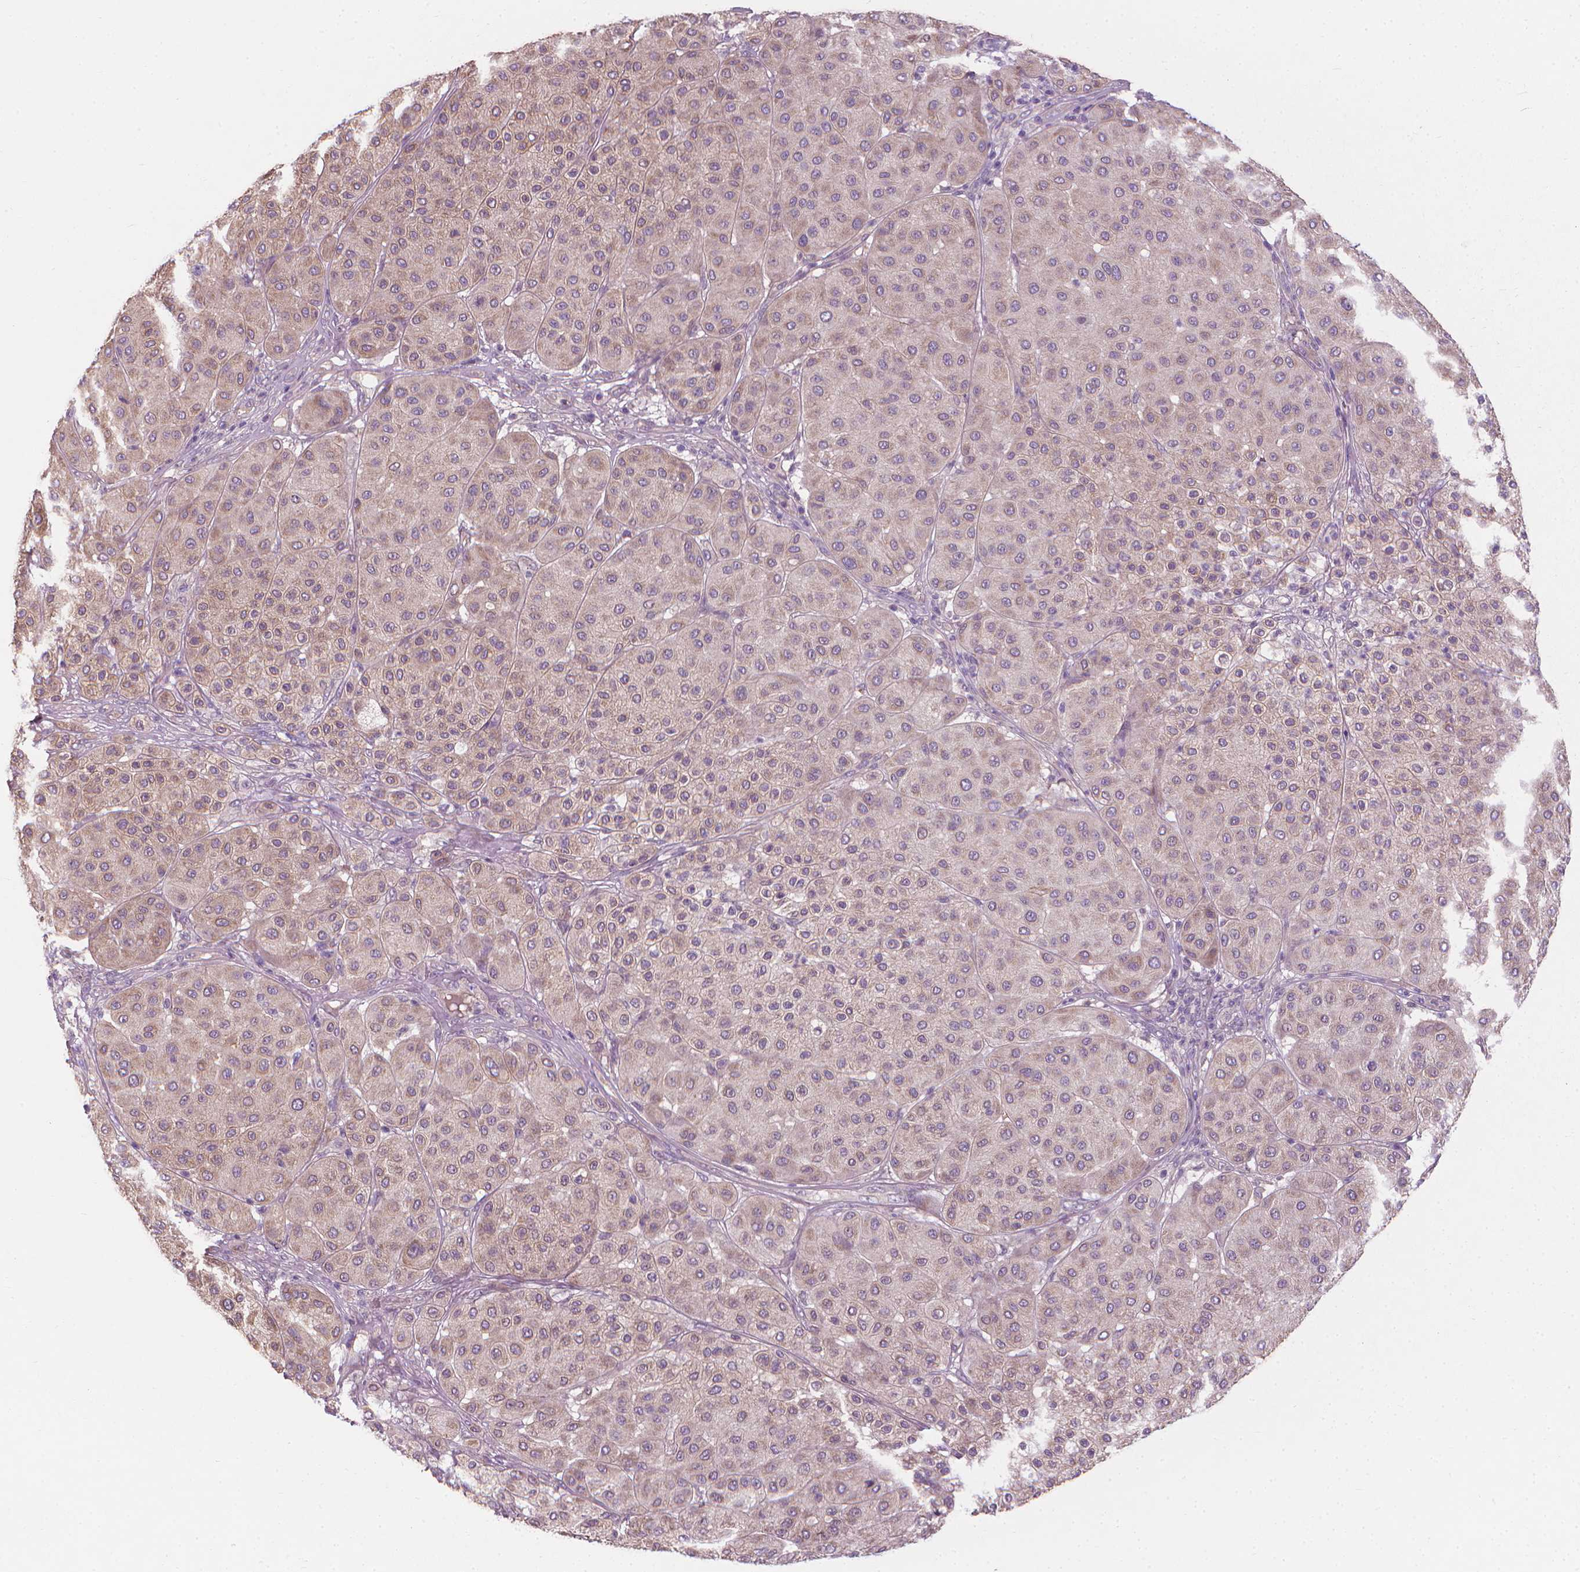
{"staining": {"intensity": "weak", "quantity": "25%-75%", "location": "cytoplasmic/membranous"}, "tissue": "melanoma", "cell_type": "Tumor cells", "image_type": "cancer", "snomed": [{"axis": "morphology", "description": "Malignant melanoma, Metastatic site"}, {"axis": "topography", "description": "Smooth muscle"}], "caption": "A brown stain highlights weak cytoplasmic/membranous expression of a protein in human malignant melanoma (metastatic site) tumor cells.", "gene": "RIIAD1", "patient": {"sex": "male", "age": 41}}